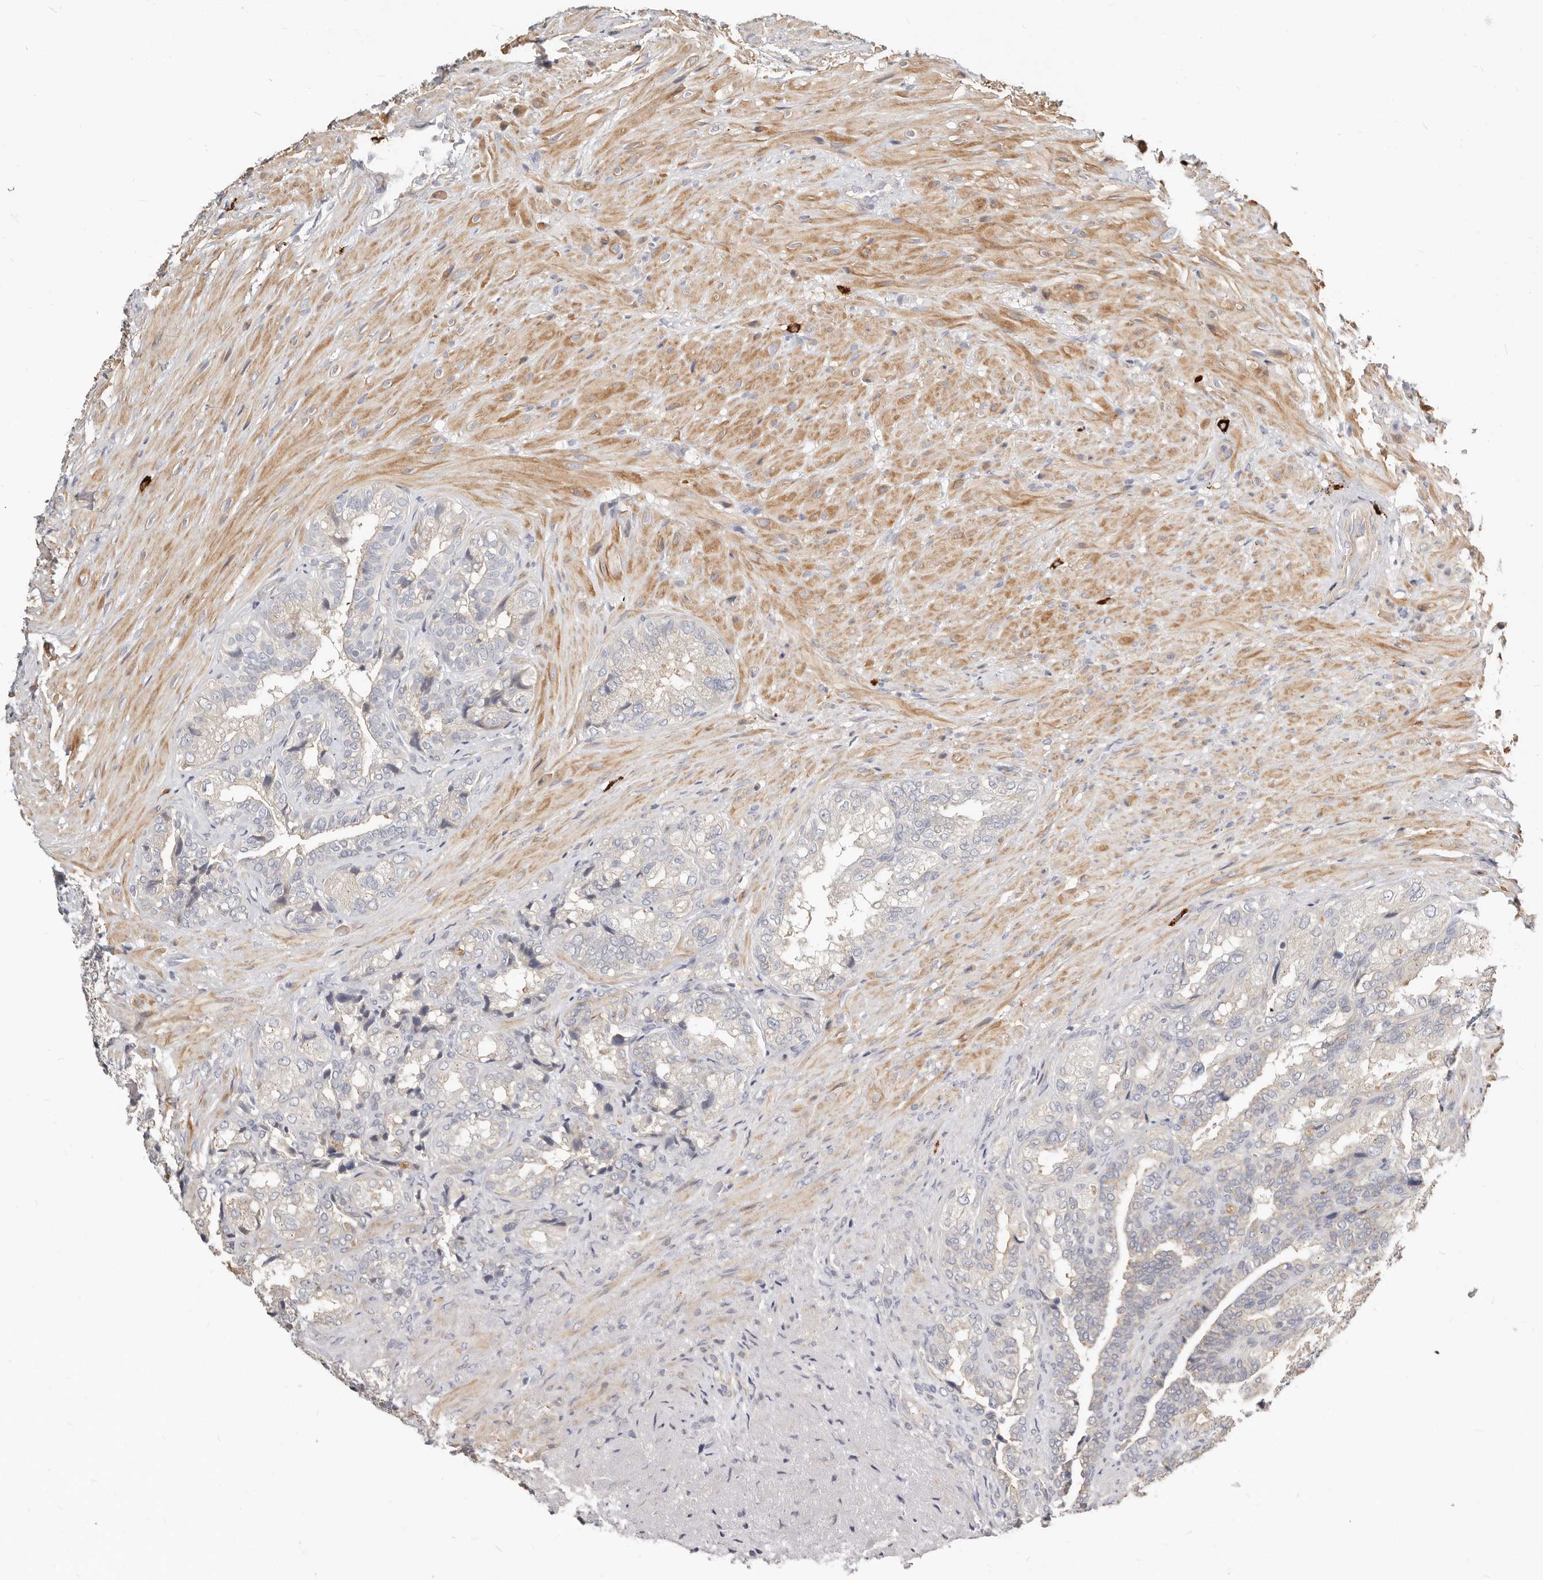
{"staining": {"intensity": "weak", "quantity": "25%-75%", "location": "cytoplasmic/membranous"}, "tissue": "seminal vesicle", "cell_type": "Glandular cells", "image_type": "normal", "snomed": [{"axis": "morphology", "description": "Normal tissue, NOS"}, {"axis": "topography", "description": "Seminal veicle"}, {"axis": "topography", "description": "Peripheral nerve tissue"}], "caption": "This micrograph reveals unremarkable seminal vesicle stained with IHC to label a protein in brown. The cytoplasmic/membranous of glandular cells show weak positivity for the protein. Nuclei are counter-stained blue.", "gene": "ZRANB1", "patient": {"sex": "male", "age": 63}}